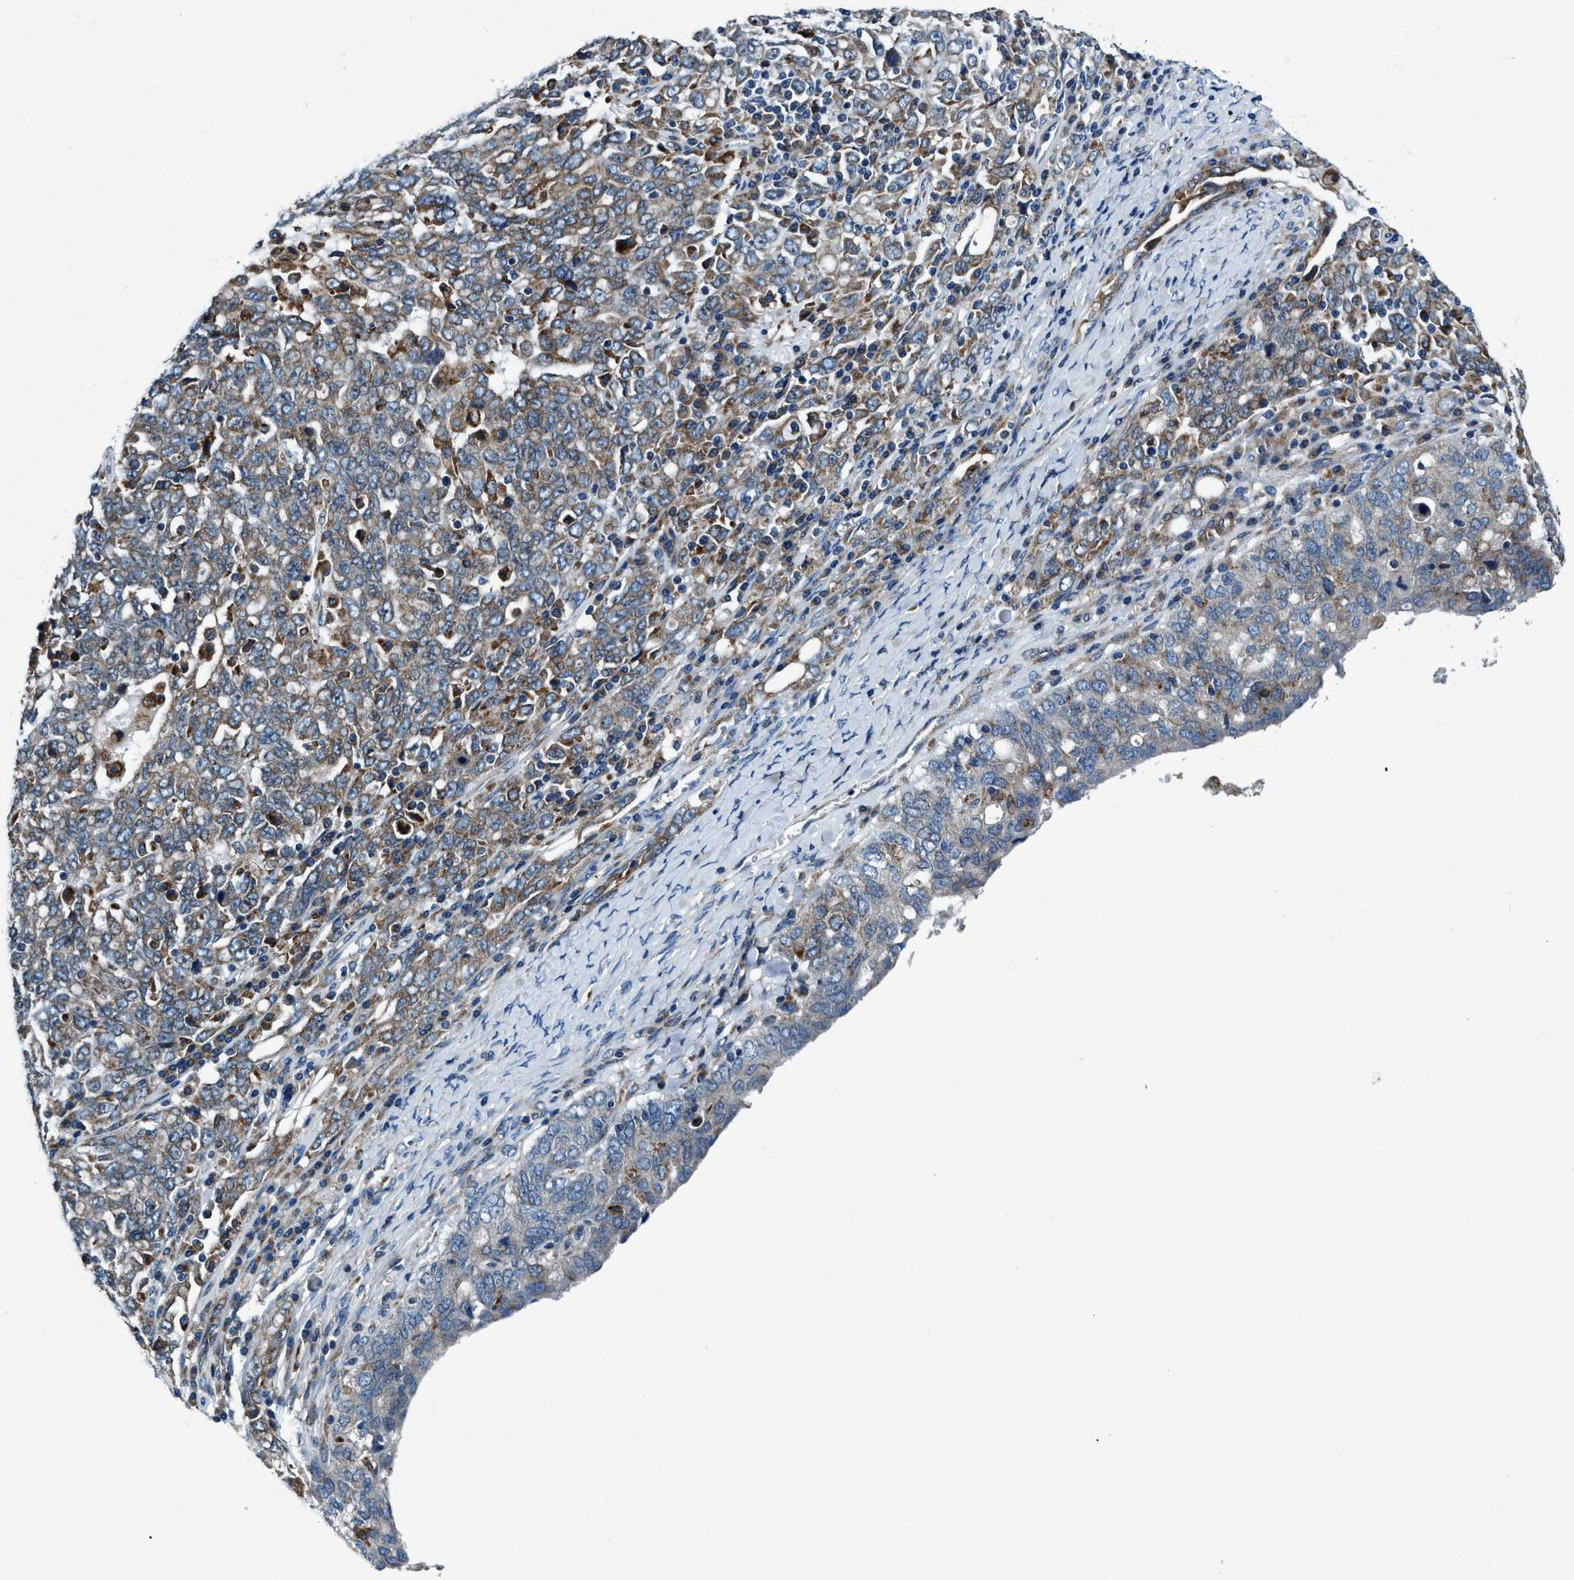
{"staining": {"intensity": "weak", "quantity": "25%-75%", "location": "cytoplasmic/membranous"}, "tissue": "ovarian cancer", "cell_type": "Tumor cells", "image_type": "cancer", "snomed": [{"axis": "morphology", "description": "Carcinoma, endometroid"}, {"axis": "topography", "description": "Ovary"}], "caption": "Endometroid carcinoma (ovarian) stained with a protein marker reveals weak staining in tumor cells.", "gene": "ARMC9", "patient": {"sex": "female", "age": 62}}